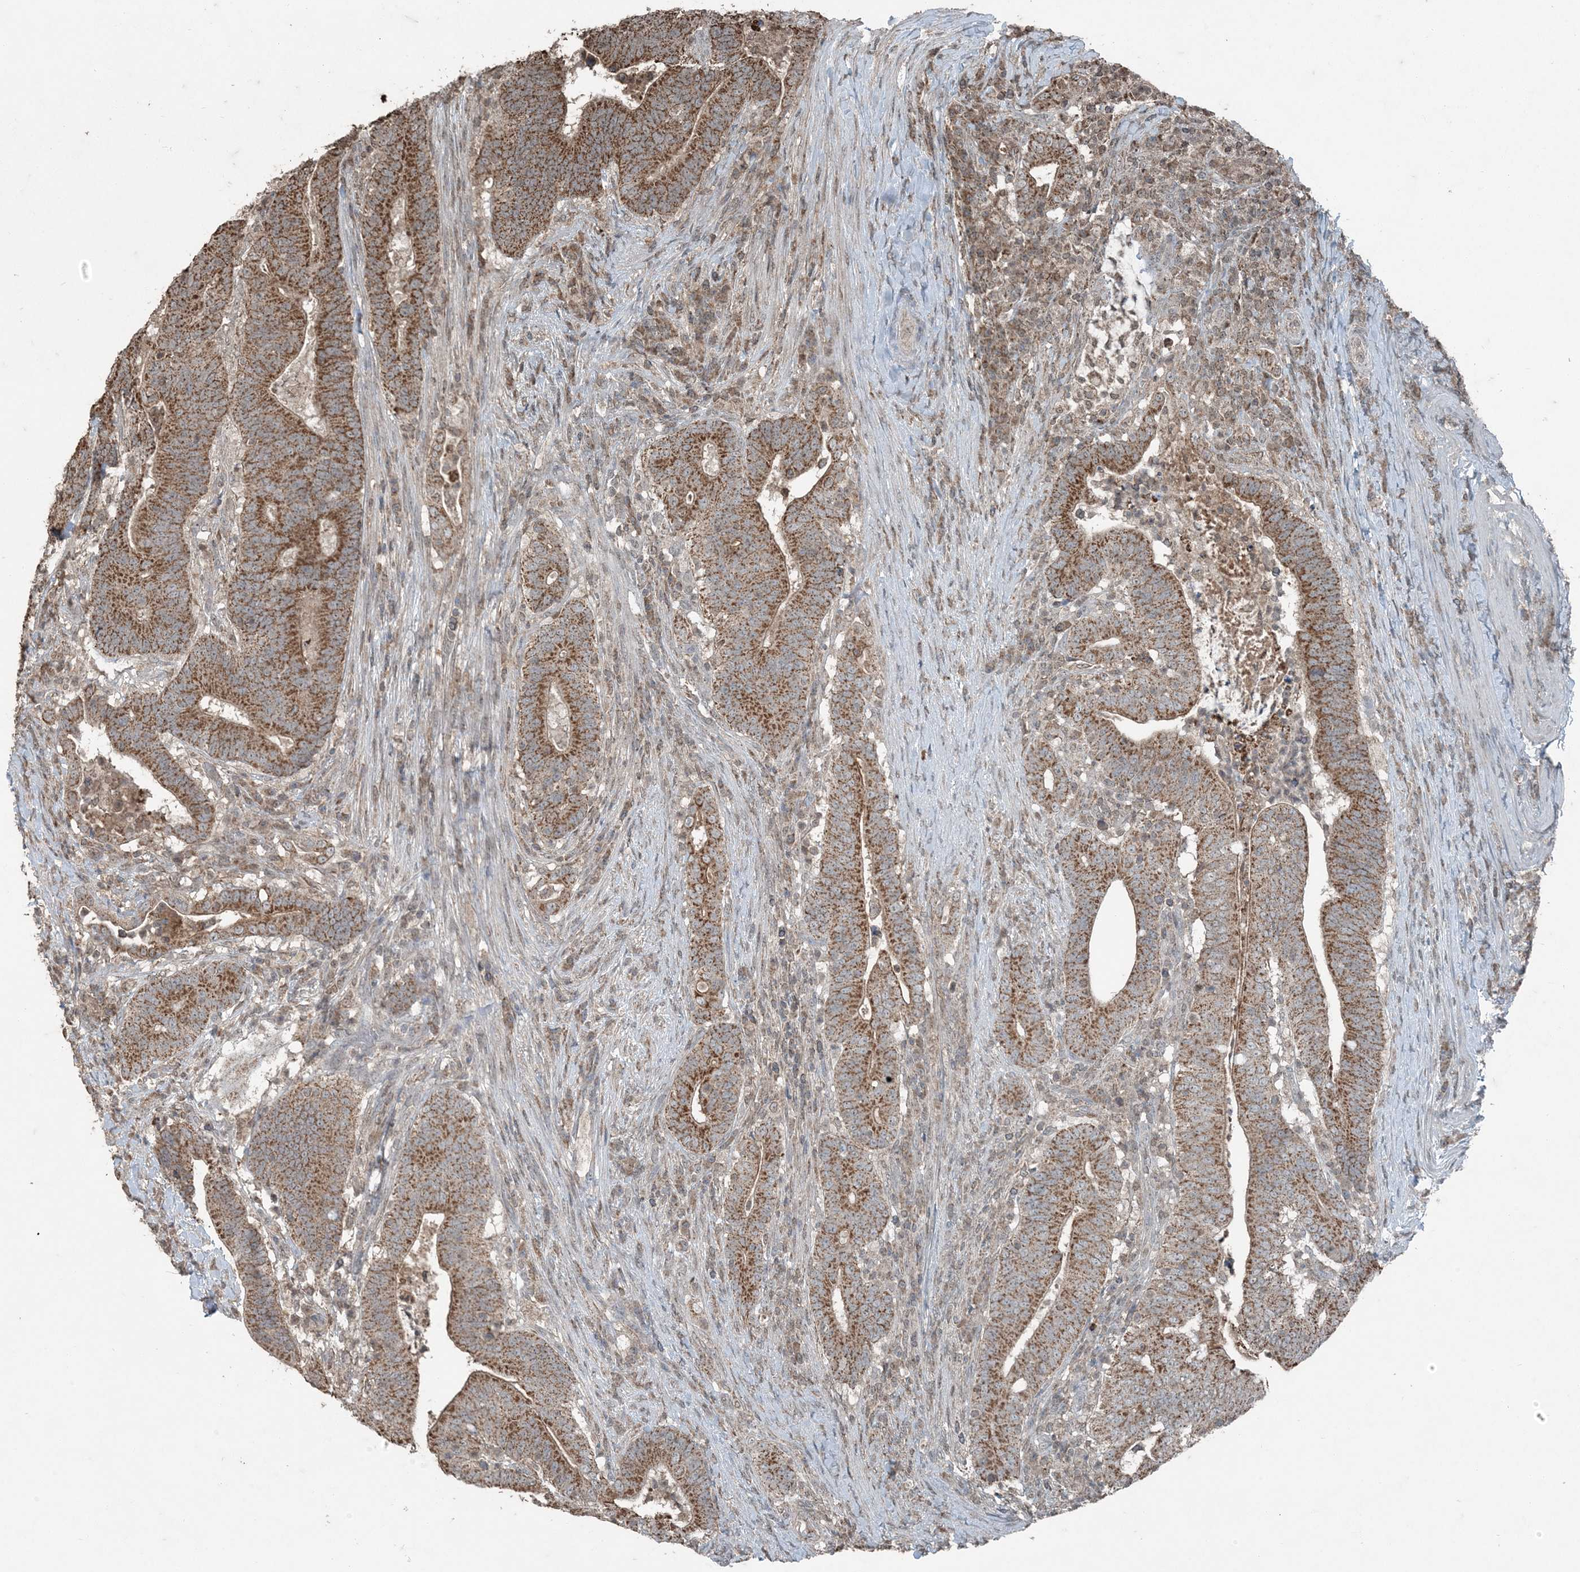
{"staining": {"intensity": "moderate", "quantity": ">75%", "location": "cytoplasmic/membranous"}, "tissue": "colorectal cancer", "cell_type": "Tumor cells", "image_type": "cancer", "snomed": [{"axis": "morphology", "description": "Adenocarcinoma, NOS"}, {"axis": "topography", "description": "Colon"}], "caption": "This photomicrograph reveals IHC staining of human colorectal cancer (adenocarcinoma), with medium moderate cytoplasmic/membranous expression in approximately >75% of tumor cells.", "gene": "GNL1", "patient": {"sex": "female", "age": 66}}